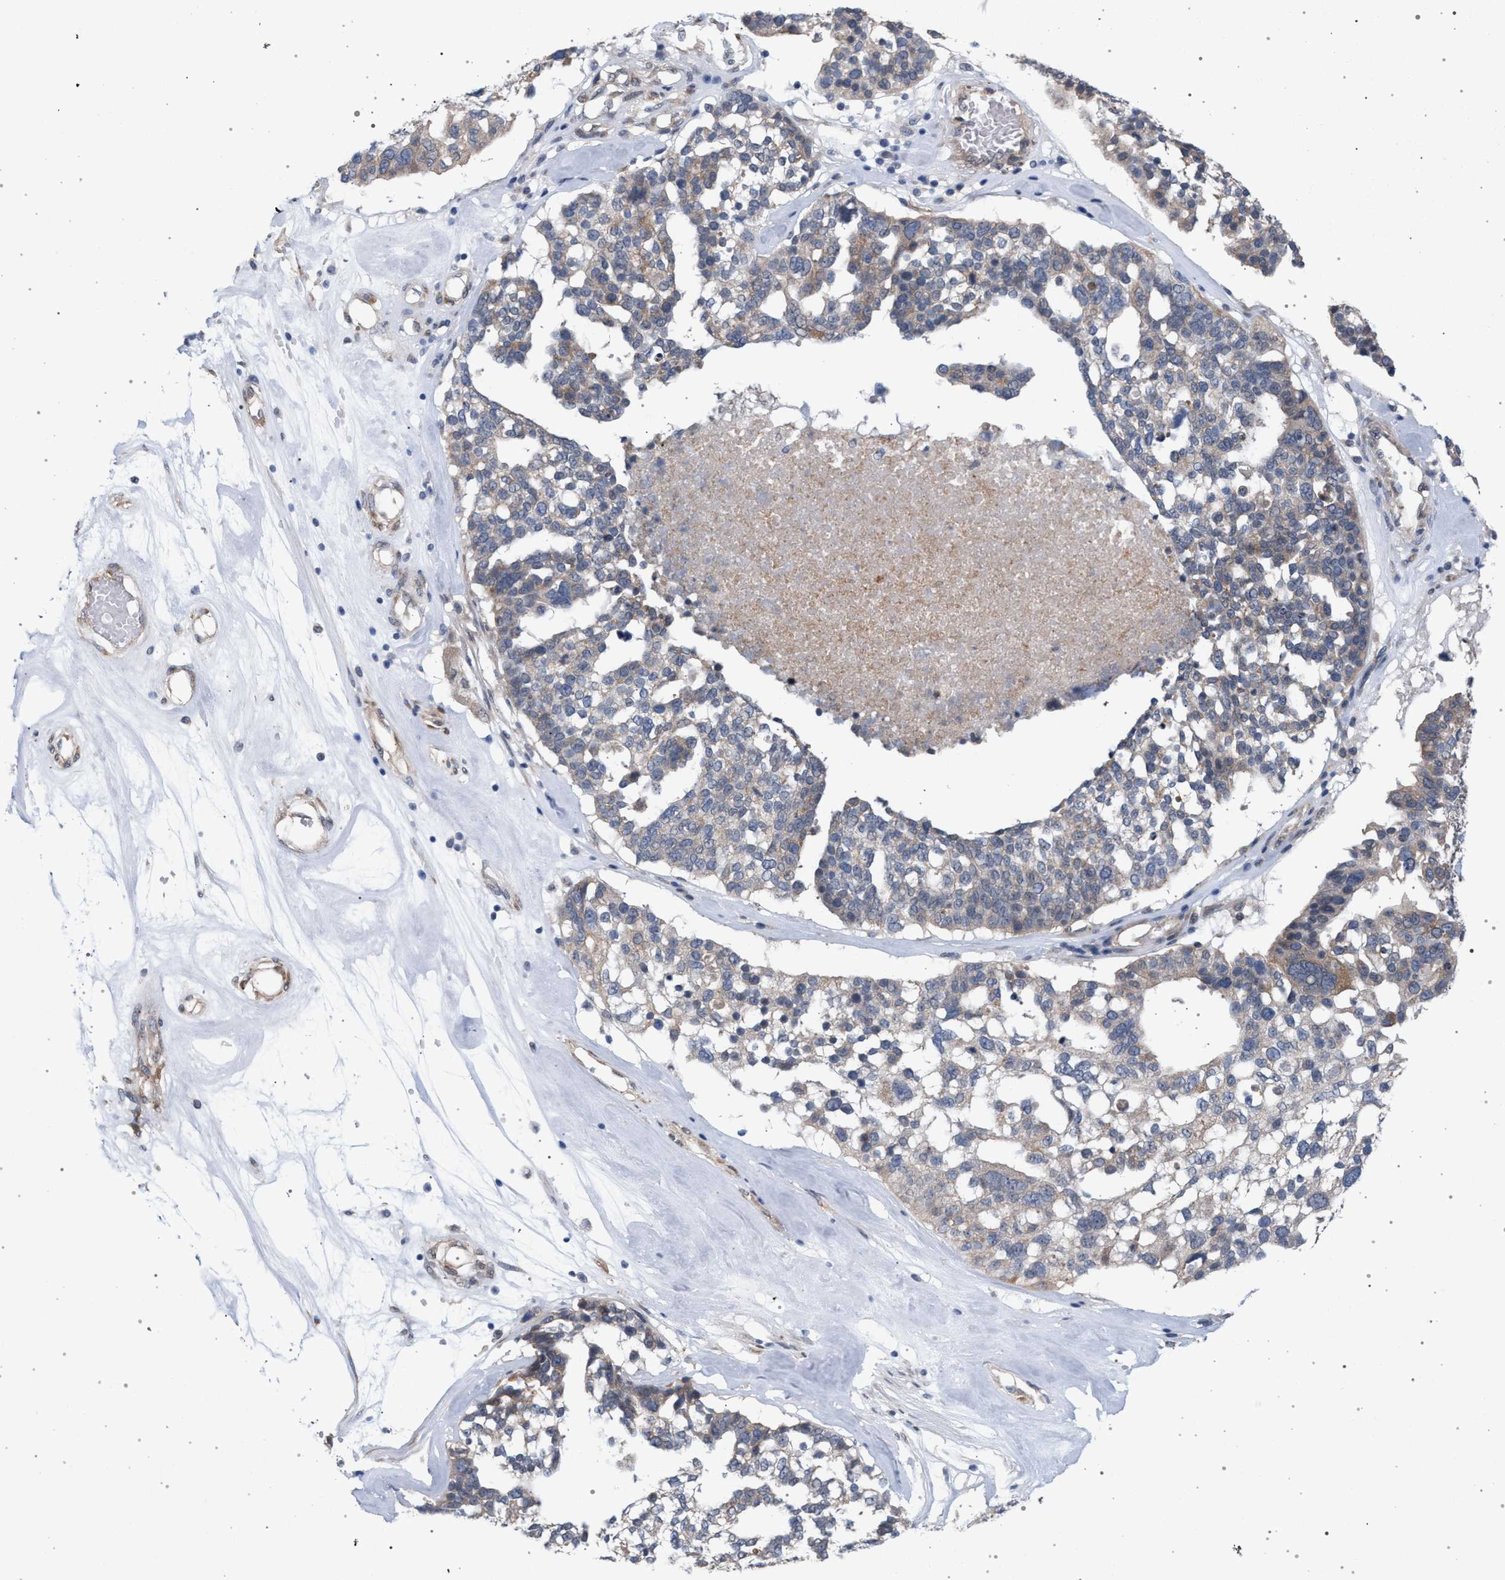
{"staining": {"intensity": "weak", "quantity": "<25%", "location": "cytoplasmic/membranous"}, "tissue": "ovarian cancer", "cell_type": "Tumor cells", "image_type": "cancer", "snomed": [{"axis": "morphology", "description": "Cystadenocarcinoma, serous, NOS"}, {"axis": "topography", "description": "Ovary"}], "caption": "A histopathology image of ovarian serous cystadenocarcinoma stained for a protein reveals no brown staining in tumor cells. (Brightfield microscopy of DAB IHC at high magnification).", "gene": "ARPC5L", "patient": {"sex": "female", "age": 59}}